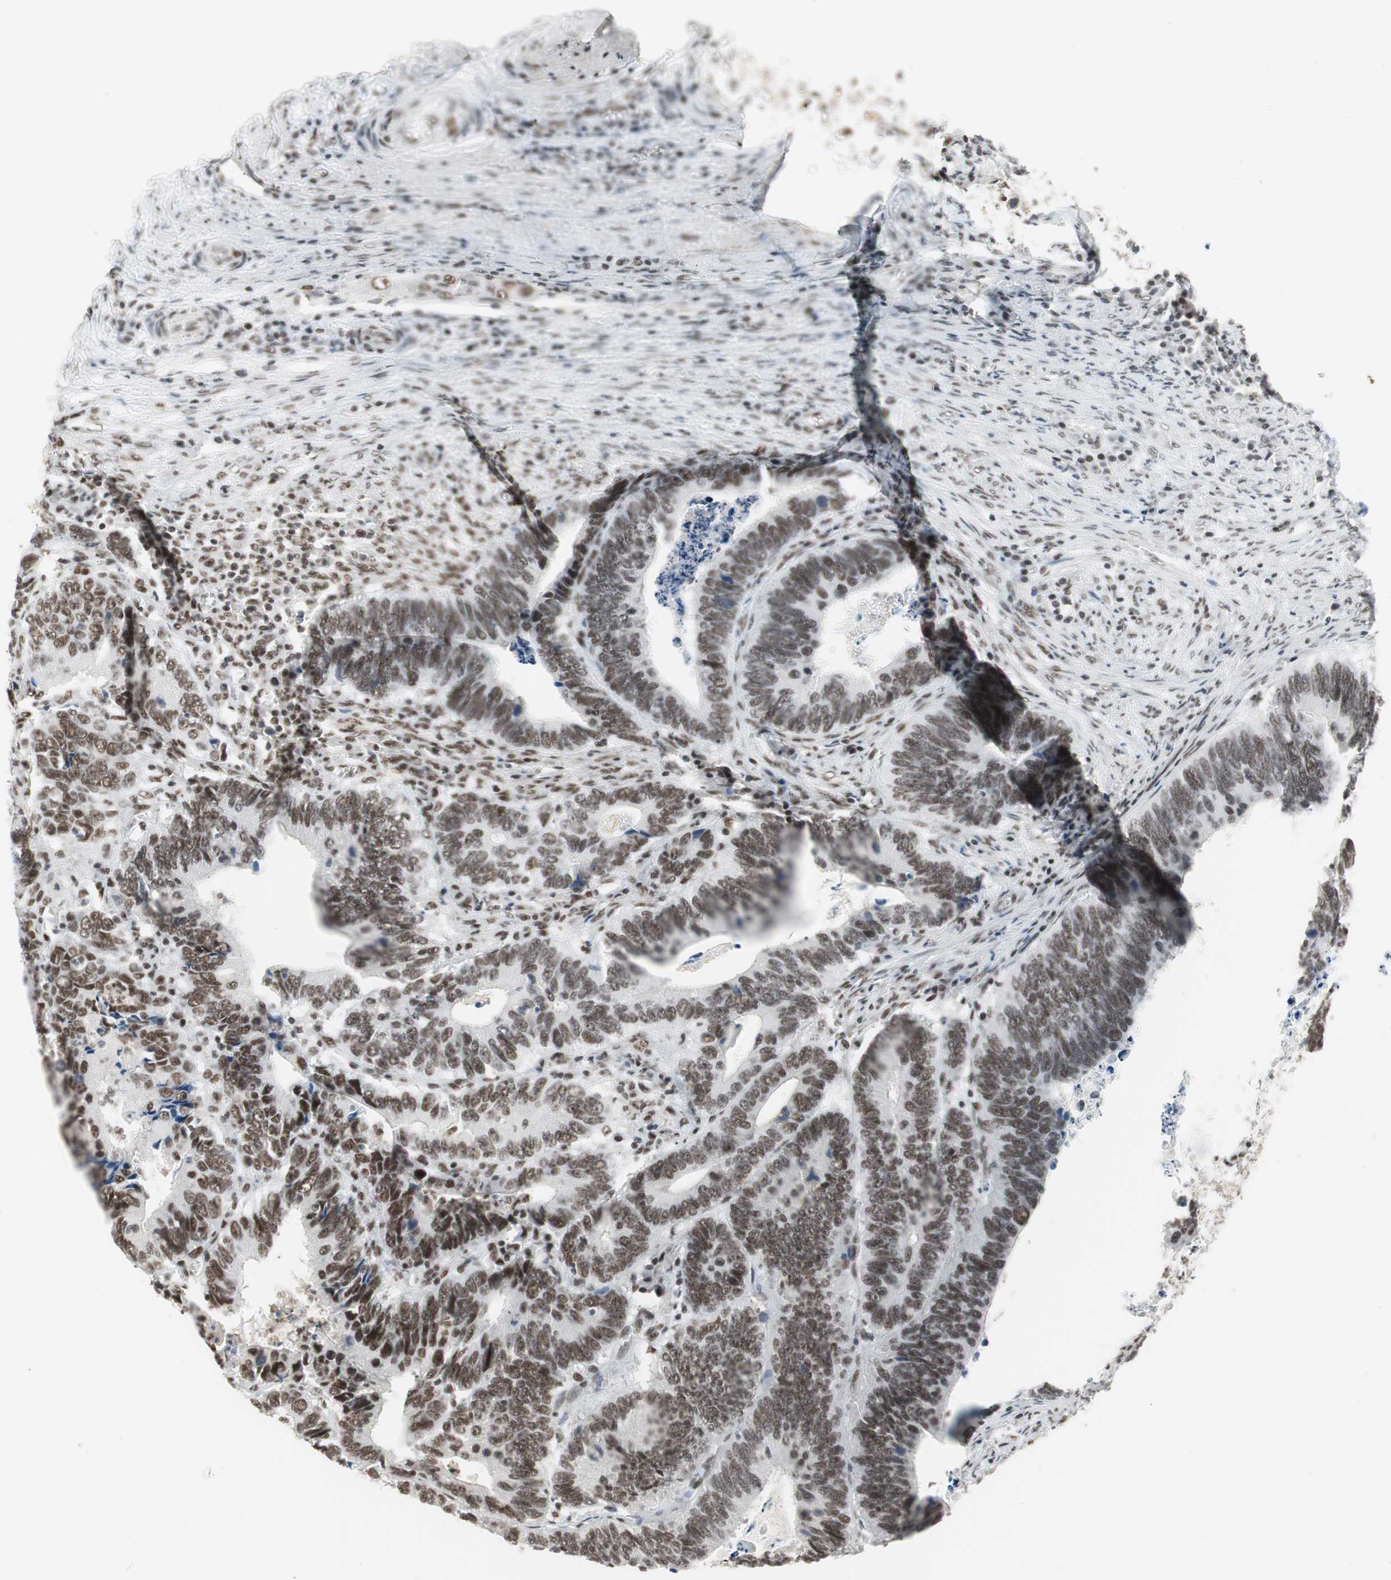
{"staining": {"intensity": "strong", "quantity": ">75%", "location": "nuclear"}, "tissue": "colorectal cancer", "cell_type": "Tumor cells", "image_type": "cancer", "snomed": [{"axis": "morphology", "description": "Adenocarcinoma, NOS"}, {"axis": "topography", "description": "Colon"}], "caption": "Protein analysis of colorectal cancer tissue demonstrates strong nuclear expression in approximately >75% of tumor cells.", "gene": "RTF1", "patient": {"sex": "male", "age": 72}}